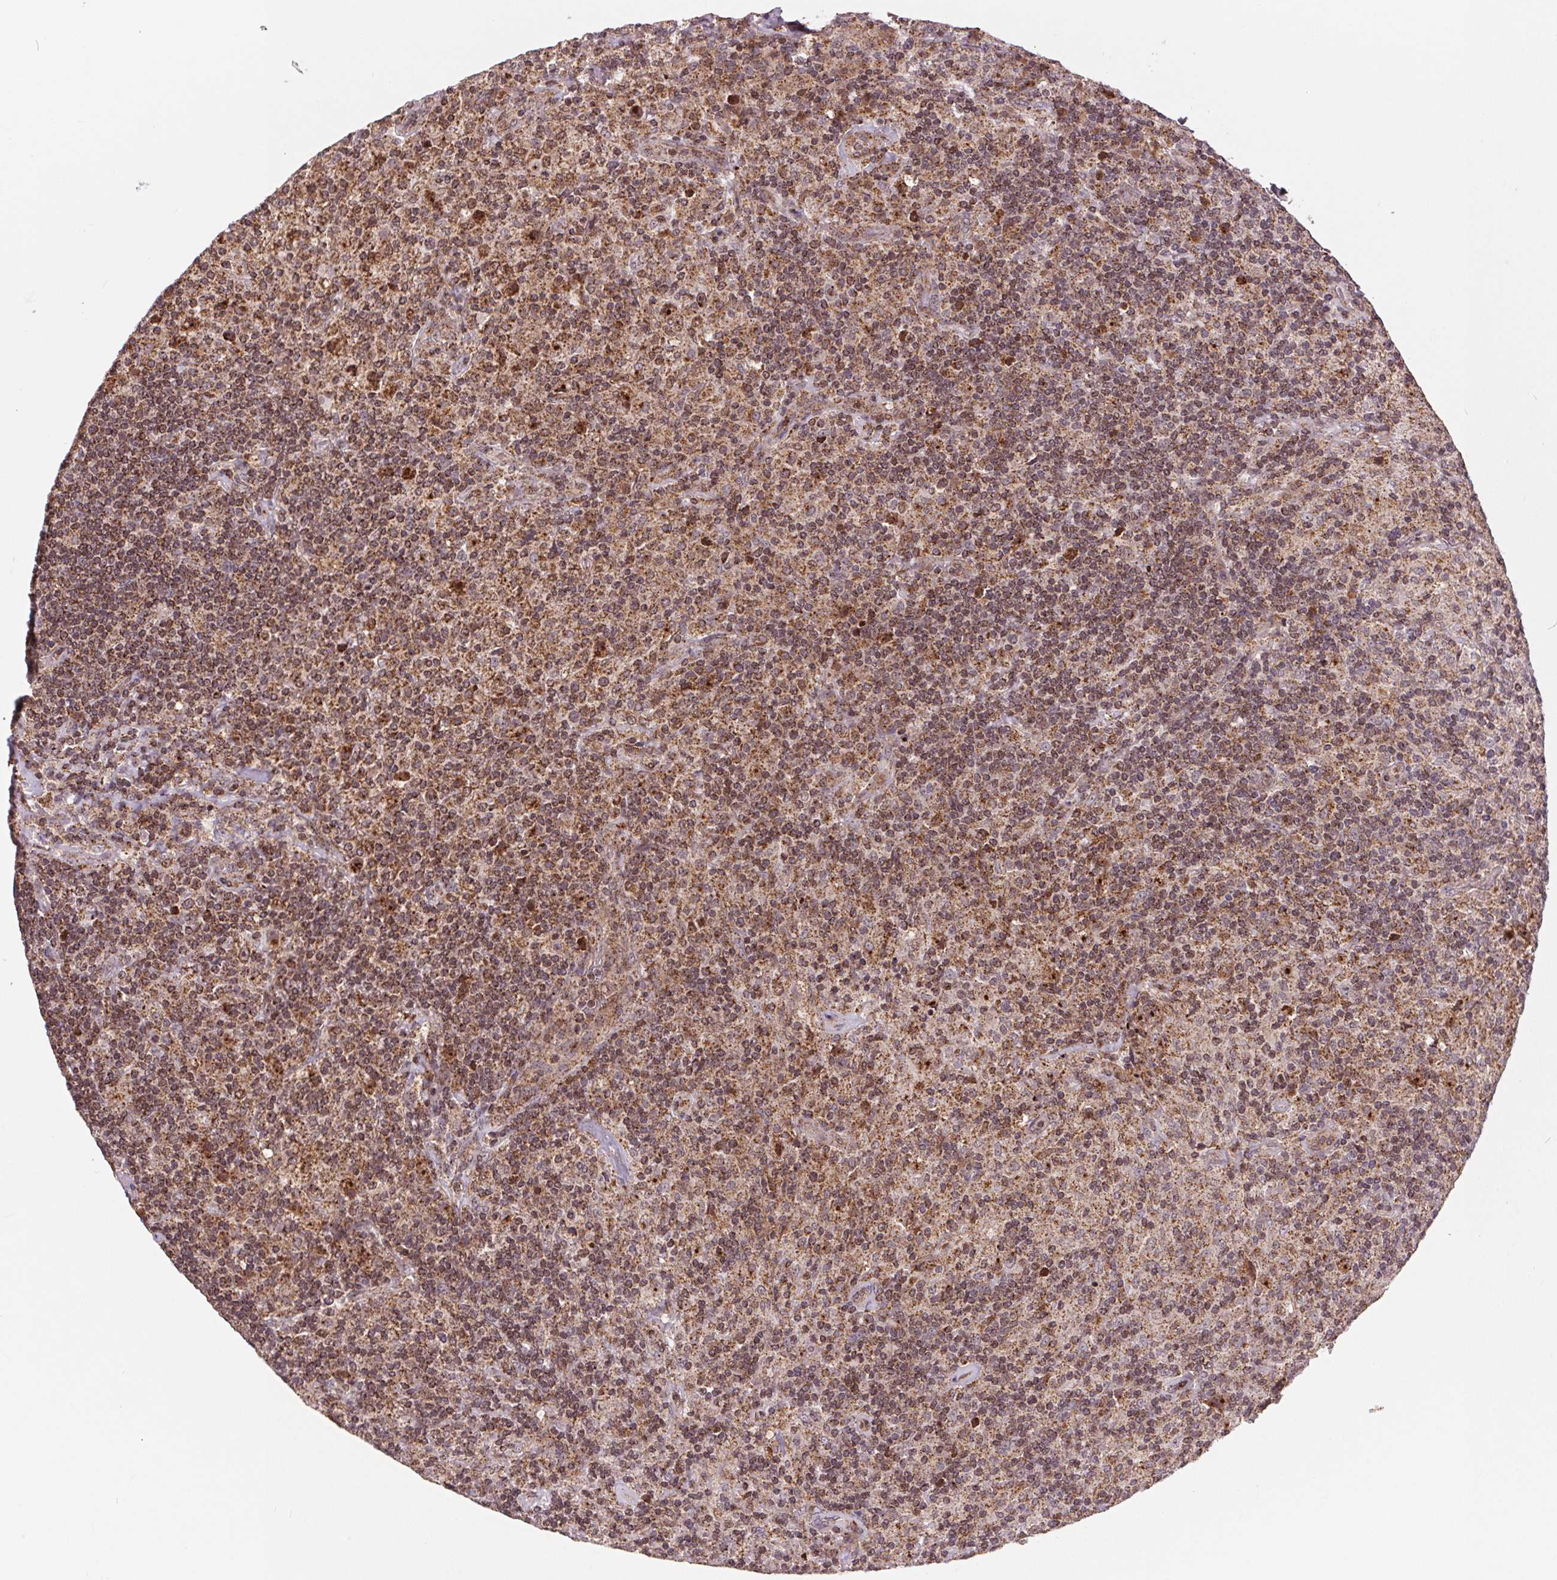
{"staining": {"intensity": "moderate", "quantity": ">75%", "location": "cytoplasmic/membranous"}, "tissue": "lymphoma", "cell_type": "Tumor cells", "image_type": "cancer", "snomed": [{"axis": "morphology", "description": "Hodgkin's disease, NOS"}, {"axis": "topography", "description": "Lymph node"}], "caption": "A histopathology image of Hodgkin's disease stained for a protein shows moderate cytoplasmic/membranous brown staining in tumor cells.", "gene": "CHMP4B", "patient": {"sex": "male", "age": 70}}